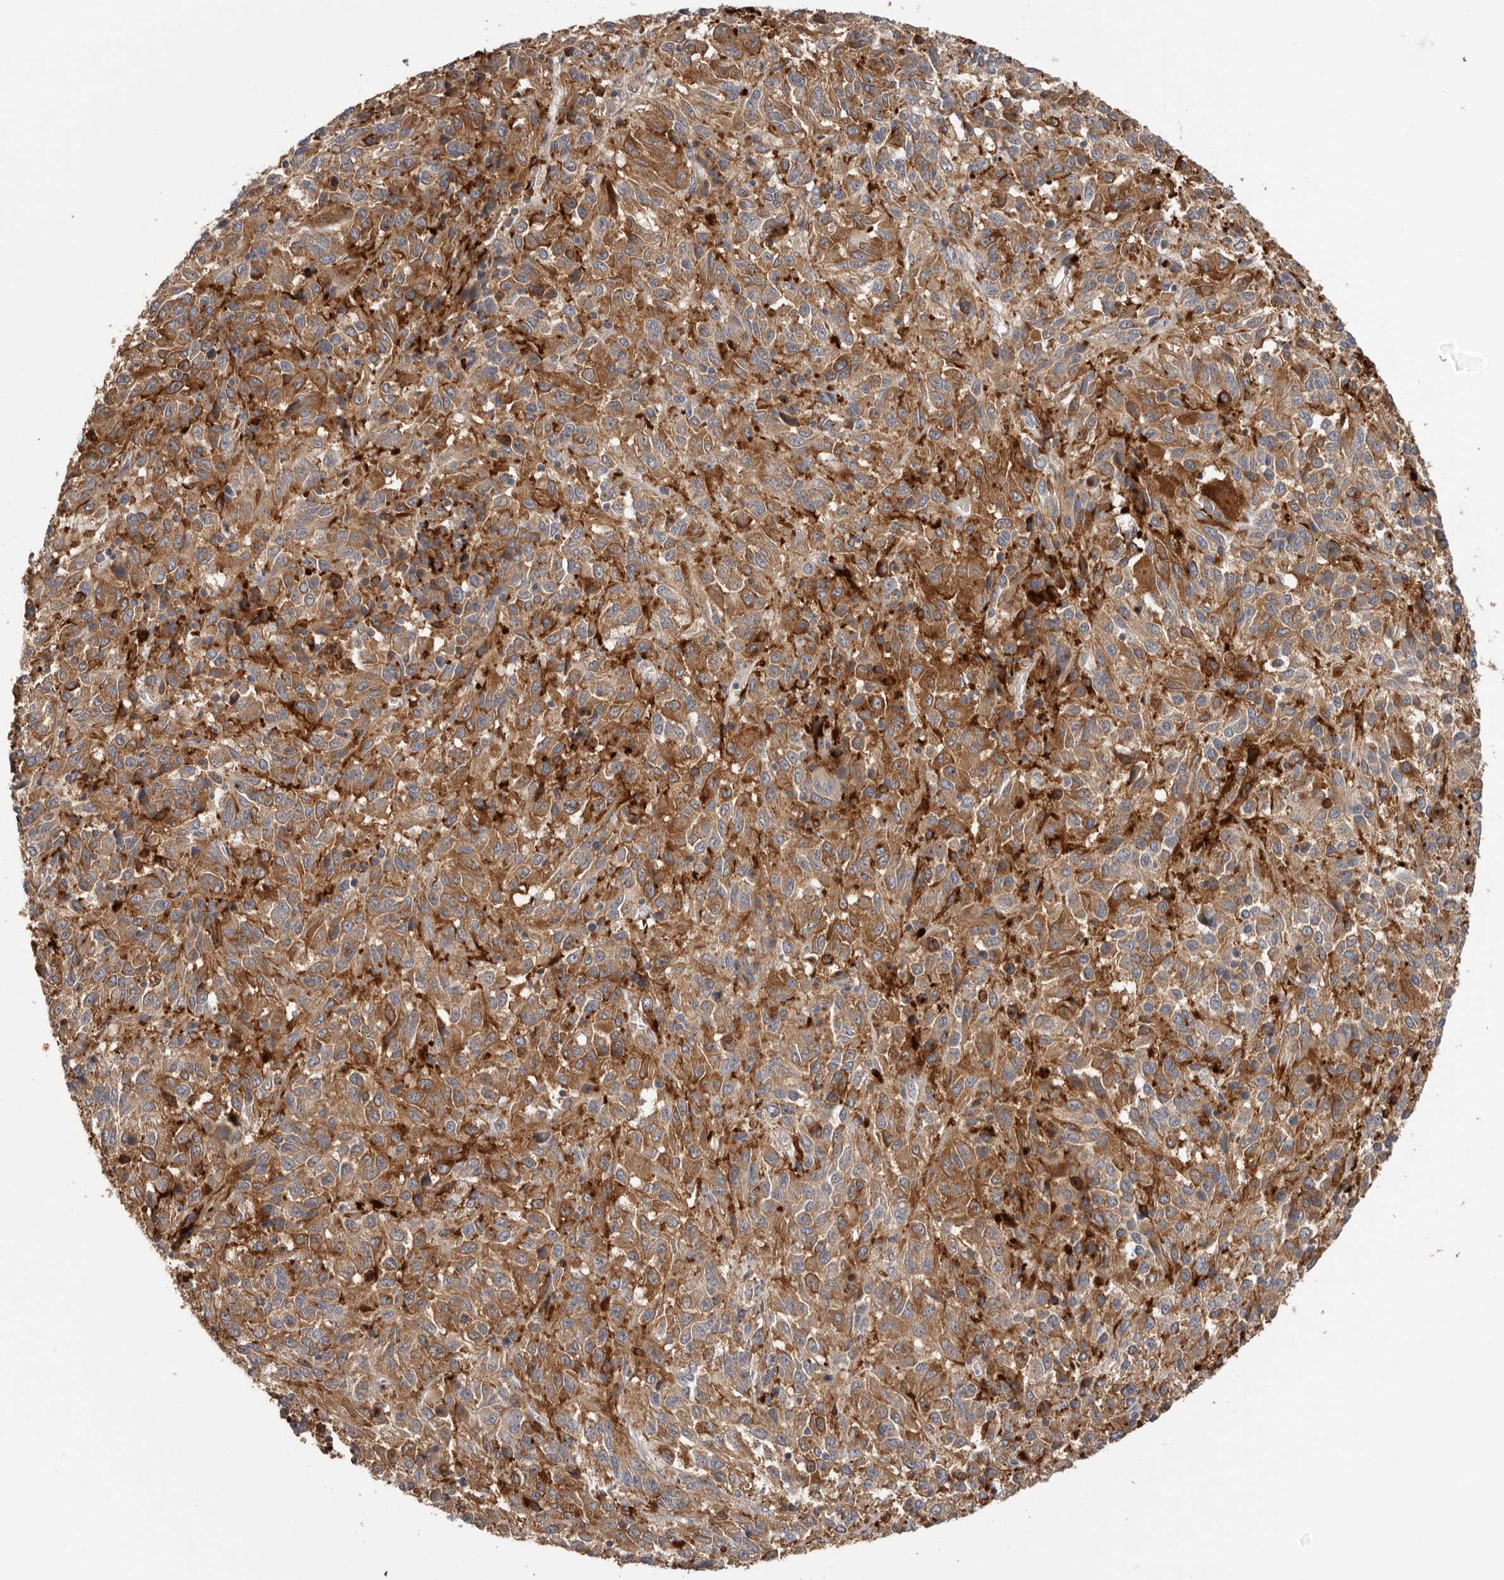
{"staining": {"intensity": "moderate", "quantity": ">75%", "location": "cytoplasmic/membranous"}, "tissue": "melanoma", "cell_type": "Tumor cells", "image_type": "cancer", "snomed": [{"axis": "morphology", "description": "Malignant melanoma, Metastatic site"}, {"axis": "topography", "description": "Lung"}], "caption": "Human malignant melanoma (metastatic site) stained with a protein marker exhibits moderate staining in tumor cells.", "gene": "TFRC", "patient": {"sex": "male", "age": 64}}